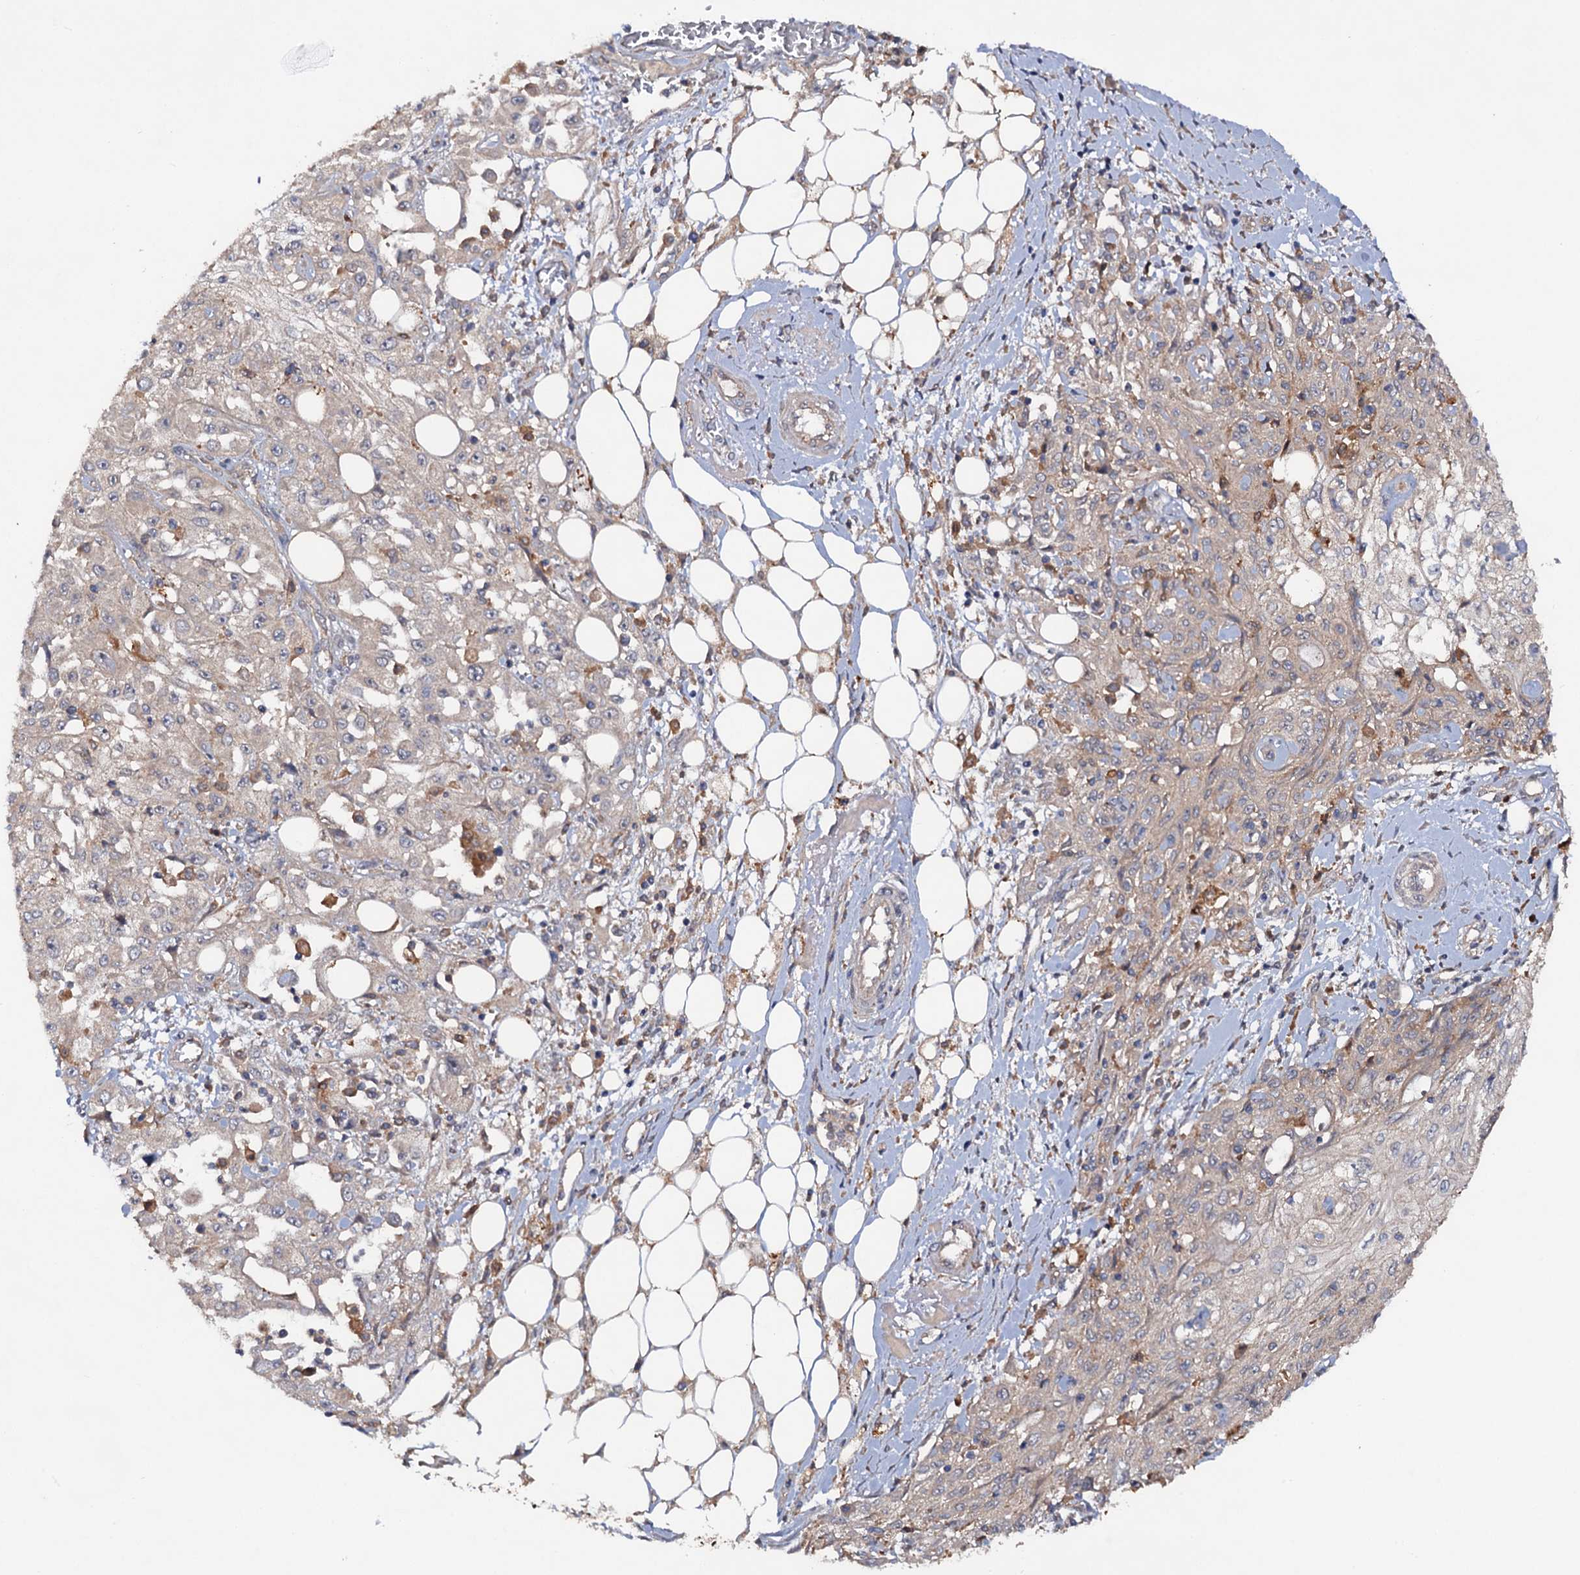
{"staining": {"intensity": "negative", "quantity": "none", "location": "none"}, "tissue": "skin cancer", "cell_type": "Tumor cells", "image_type": "cancer", "snomed": [{"axis": "morphology", "description": "Squamous cell carcinoma, NOS"}, {"axis": "morphology", "description": "Squamous cell carcinoma, metastatic, NOS"}, {"axis": "topography", "description": "Skin"}, {"axis": "topography", "description": "Lymph node"}], "caption": "A histopathology image of human skin squamous cell carcinoma is negative for staining in tumor cells.", "gene": "VPS29", "patient": {"sex": "male", "age": 75}}